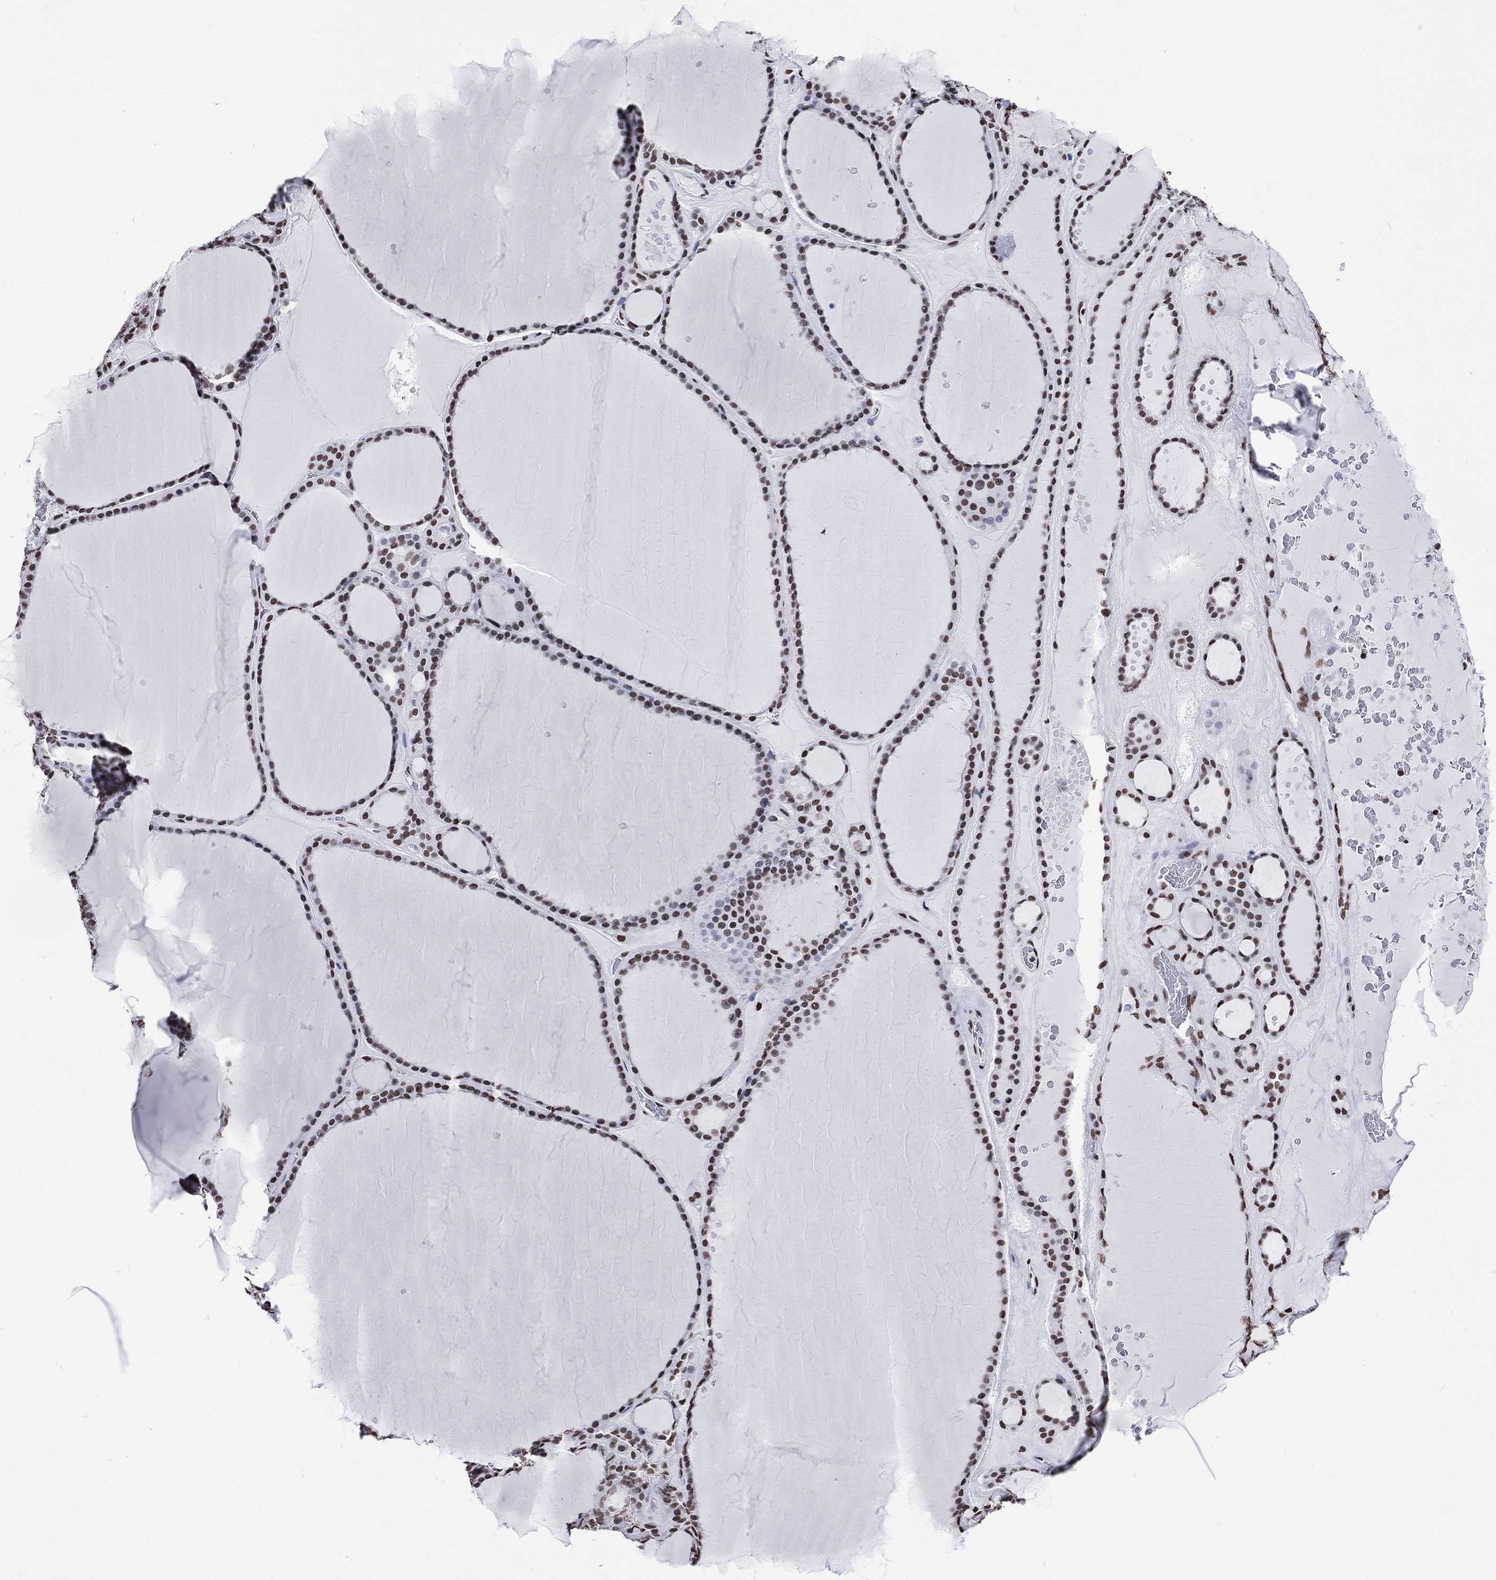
{"staining": {"intensity": "strong", "quantity": ">75%", "location": "nuclear"}, "tissue": "thyroid gland", "cell_type": "Glandular cells", "image_type": "normal", "snomed": [{"axis": "morphology", "description": "Normal tissue, NOS"}, {"axis": "topography", "description": "Thyroid gland"}], "caption": "Strong nuclear protein expression is appreciated in about >75% of glandular cells in thyroid gland. Immunohistochemistry stains the protein of interest in brown and the nuclei are stained blue.", "gene": "RETREG2", "patient": {"sex": "male", "age": 63}}